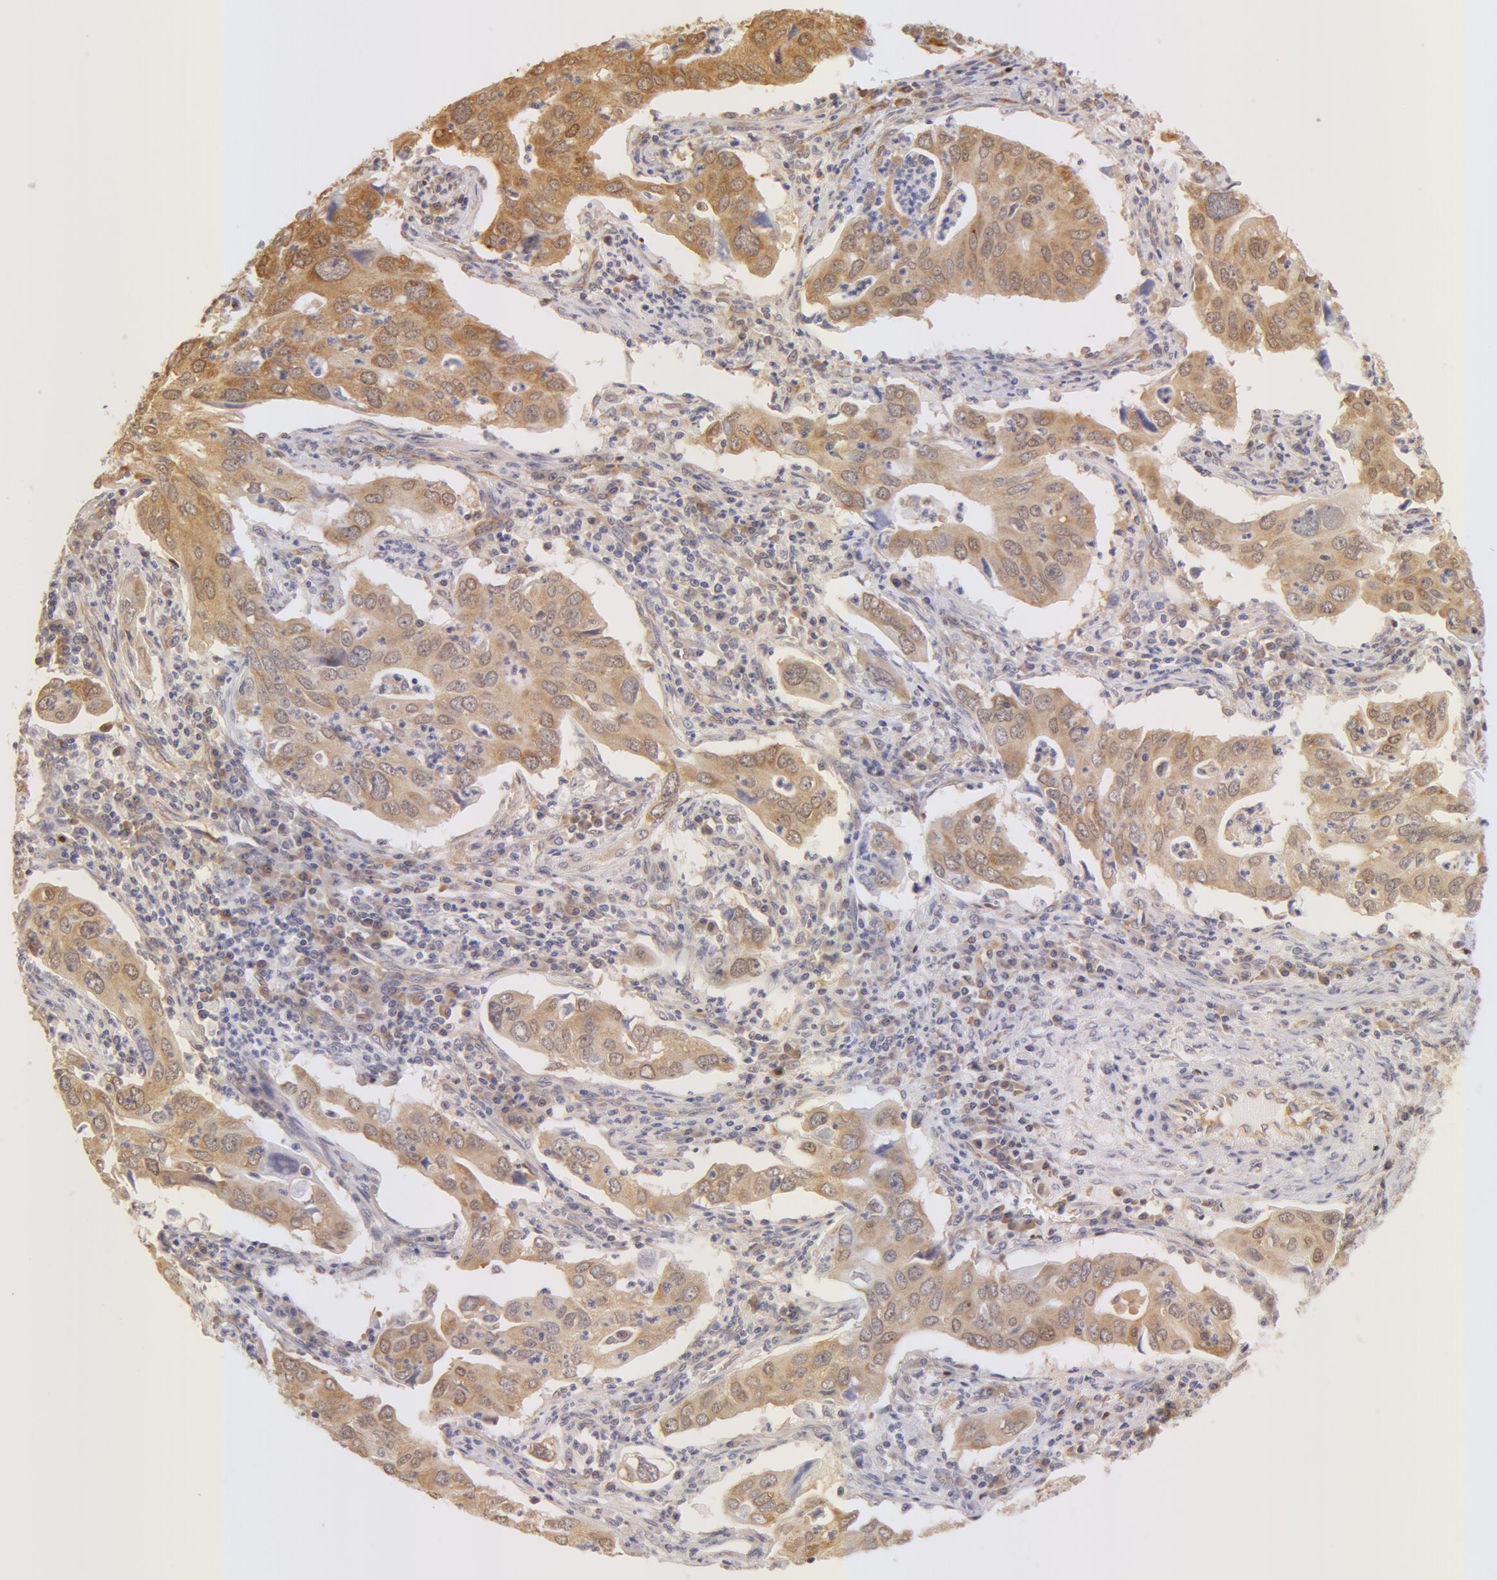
{"staining": {"intensity": "weak", "quantity": "25%-75%", "location": "cytoplasmic/membranous"}, "tissue": "lung cancer", "cell_type": "Tumor cells", "image_type": "cancer", "snomed": [{"axis": "morphology", "description": "Adenocarcinoma, NOS"}, {"axis": "topography", "description": "Lung"}], "caption": "The image reveals a brown stain indicating the presence of a protein in the cytoplasmic/membranous of tumor cells in lung cancer. Nuclei are stained in blue.", "gene": "DDX3Y", "patient": {"sex": "male", "age": 48}}